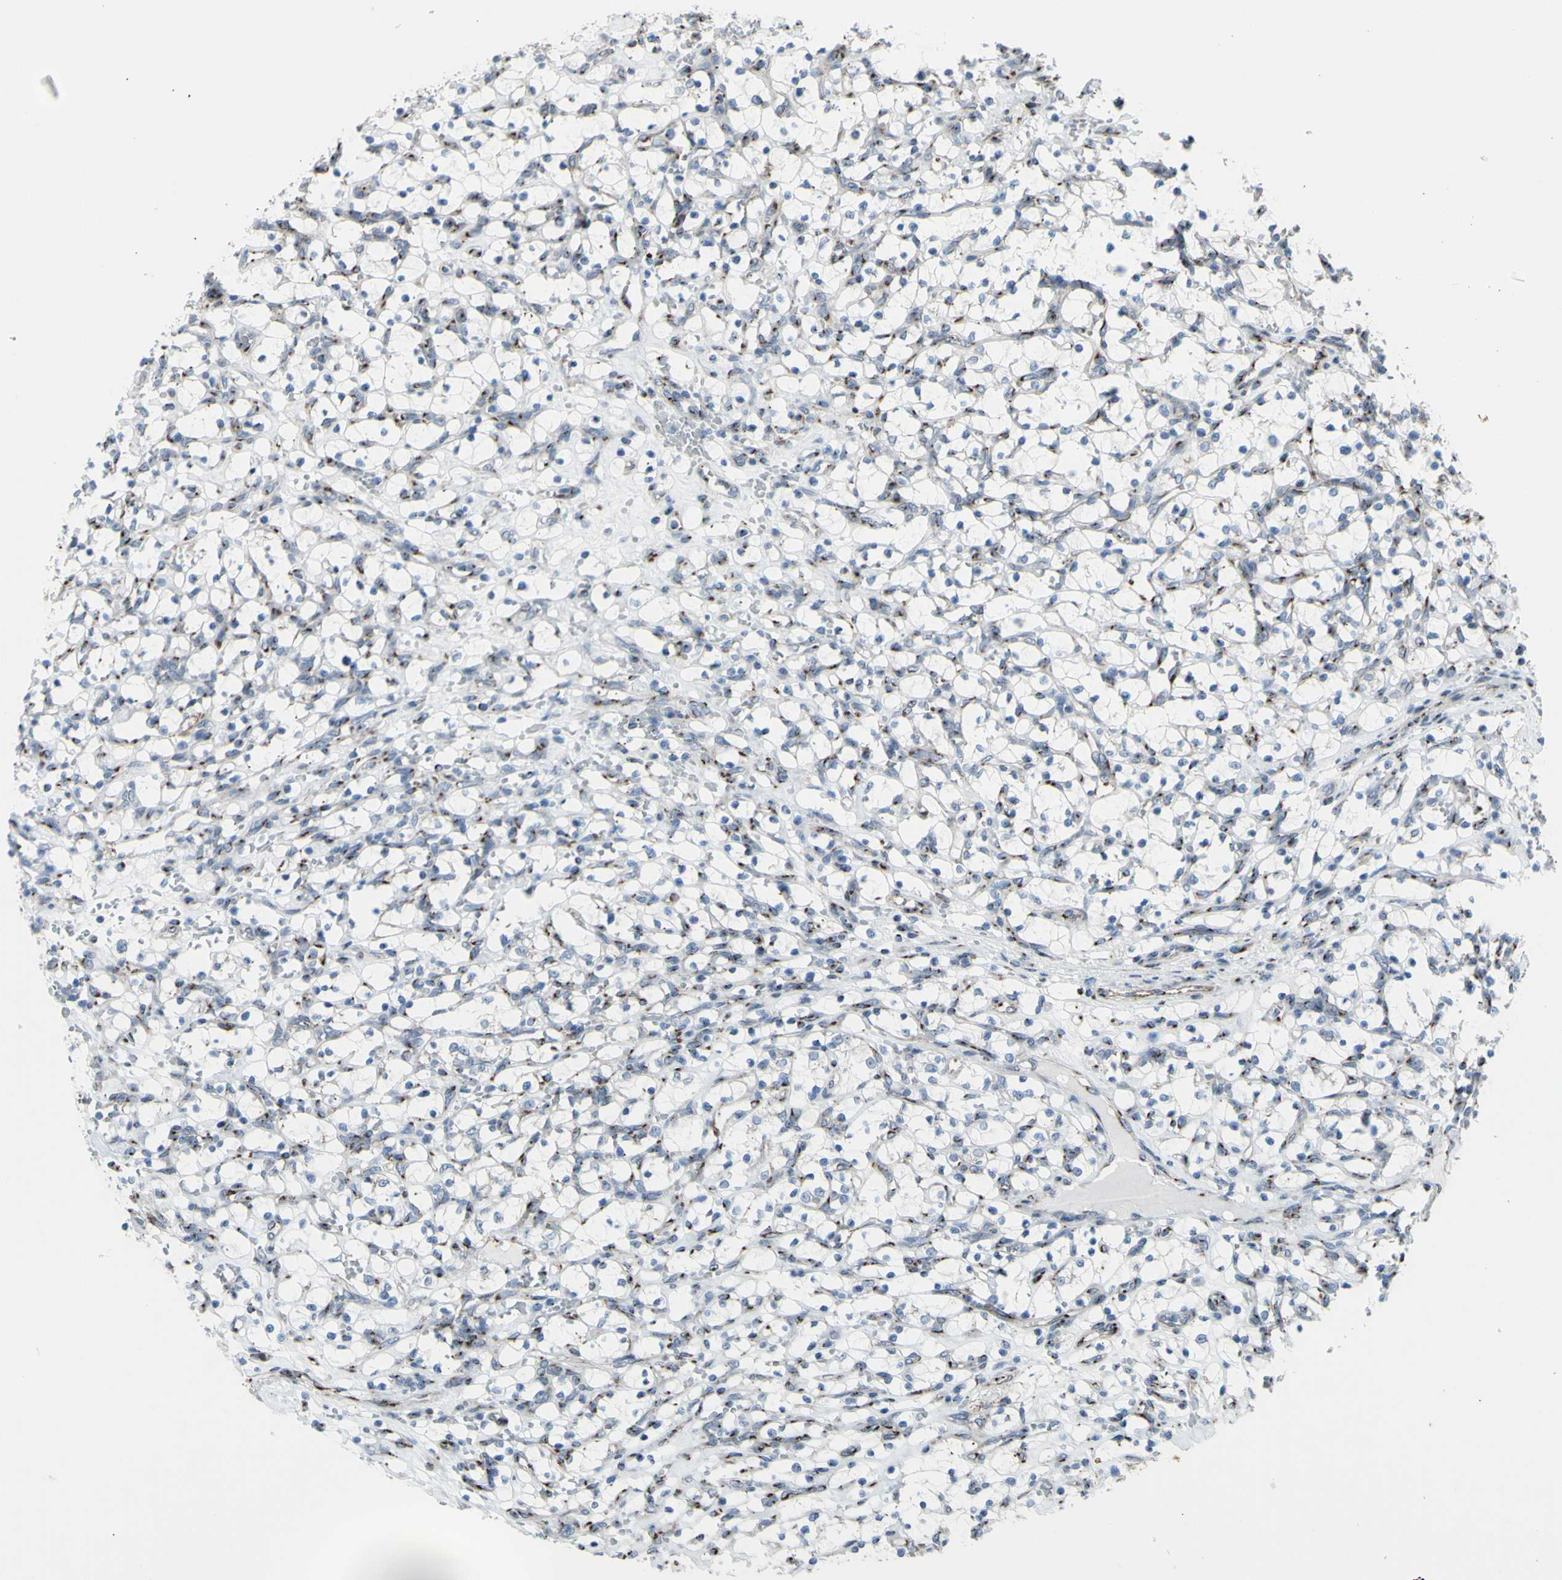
{"staining": {"intensity": "negative", "quantity": "none", "location": "none"}, "tissue": "renal cancer", "cell_type": "Tumor cells", "image_type": "cancer", "snomed": [{"axis": "morphology", "description": "Adenocarcinoma, NOS"}, {"axis": "topography", "description": "Kidney"}], "caption": "DAB immunohistochemical staining of human renal adenocarcinoma exhibits no significant expression in tumor cells.", "gene": "GLG1", "patient": {"sex": "female", "age": 69}}